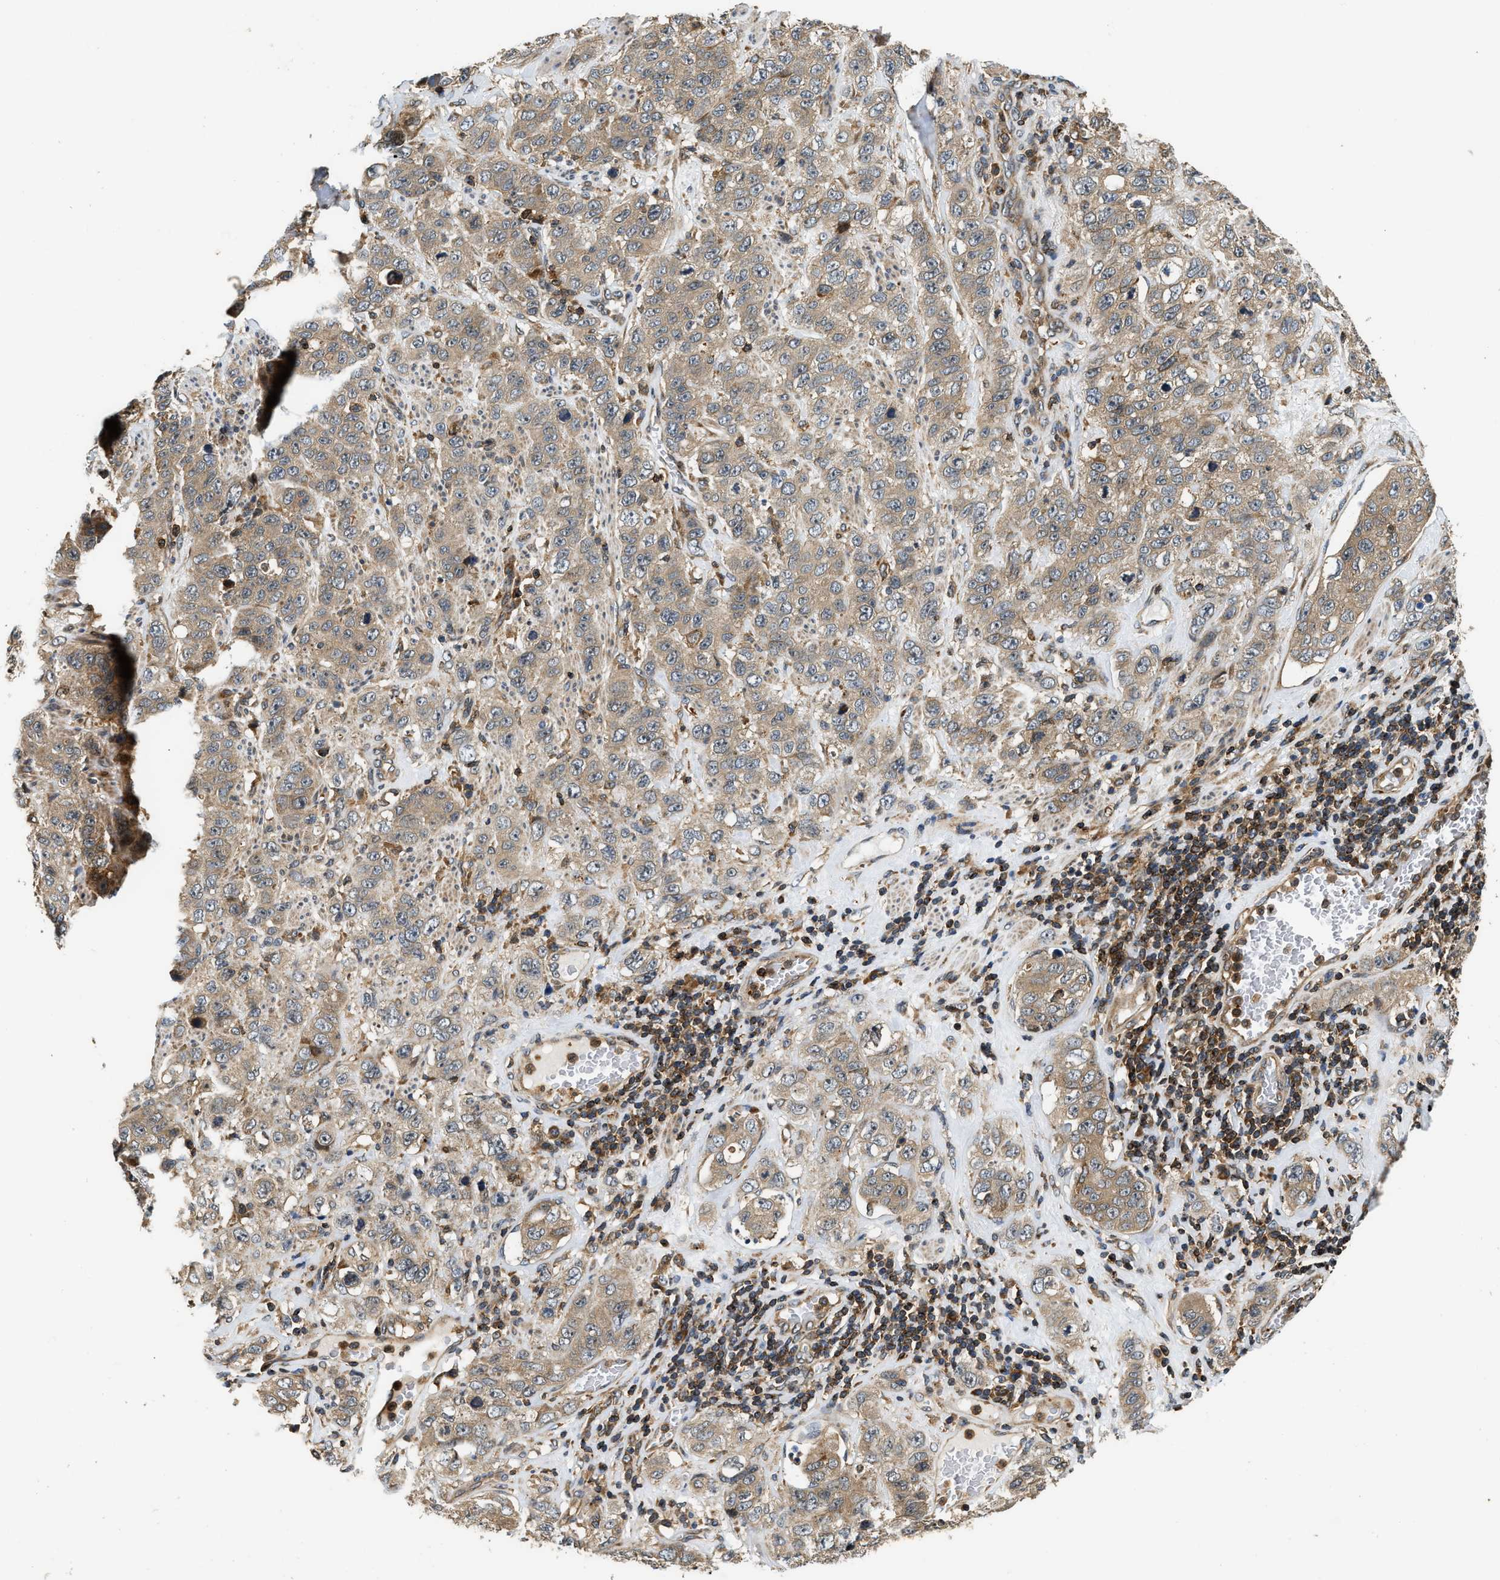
{"staining": {"intensity": "weak", "quantity": ">75%", "location": "cytoplasmic/membranous"}, "tissue": "stomach cancer", "cell_type": "Tumor cells", "image_type": "cancer", "snomed": [{"axis": "morphology", "description": "Adenocarcinoma, NOS"}, {"axis": "topography", "description": "Stomach"}], "caption": "About >75% of tumor cells in stomach cancer (adenocarcinoma) exhibit weak cytoplasmic/membranous protein positivity as visualized by brown immunohistochemical staining.", "gene": "SNX5", "patient": {"sex": "male", "age": 48}}